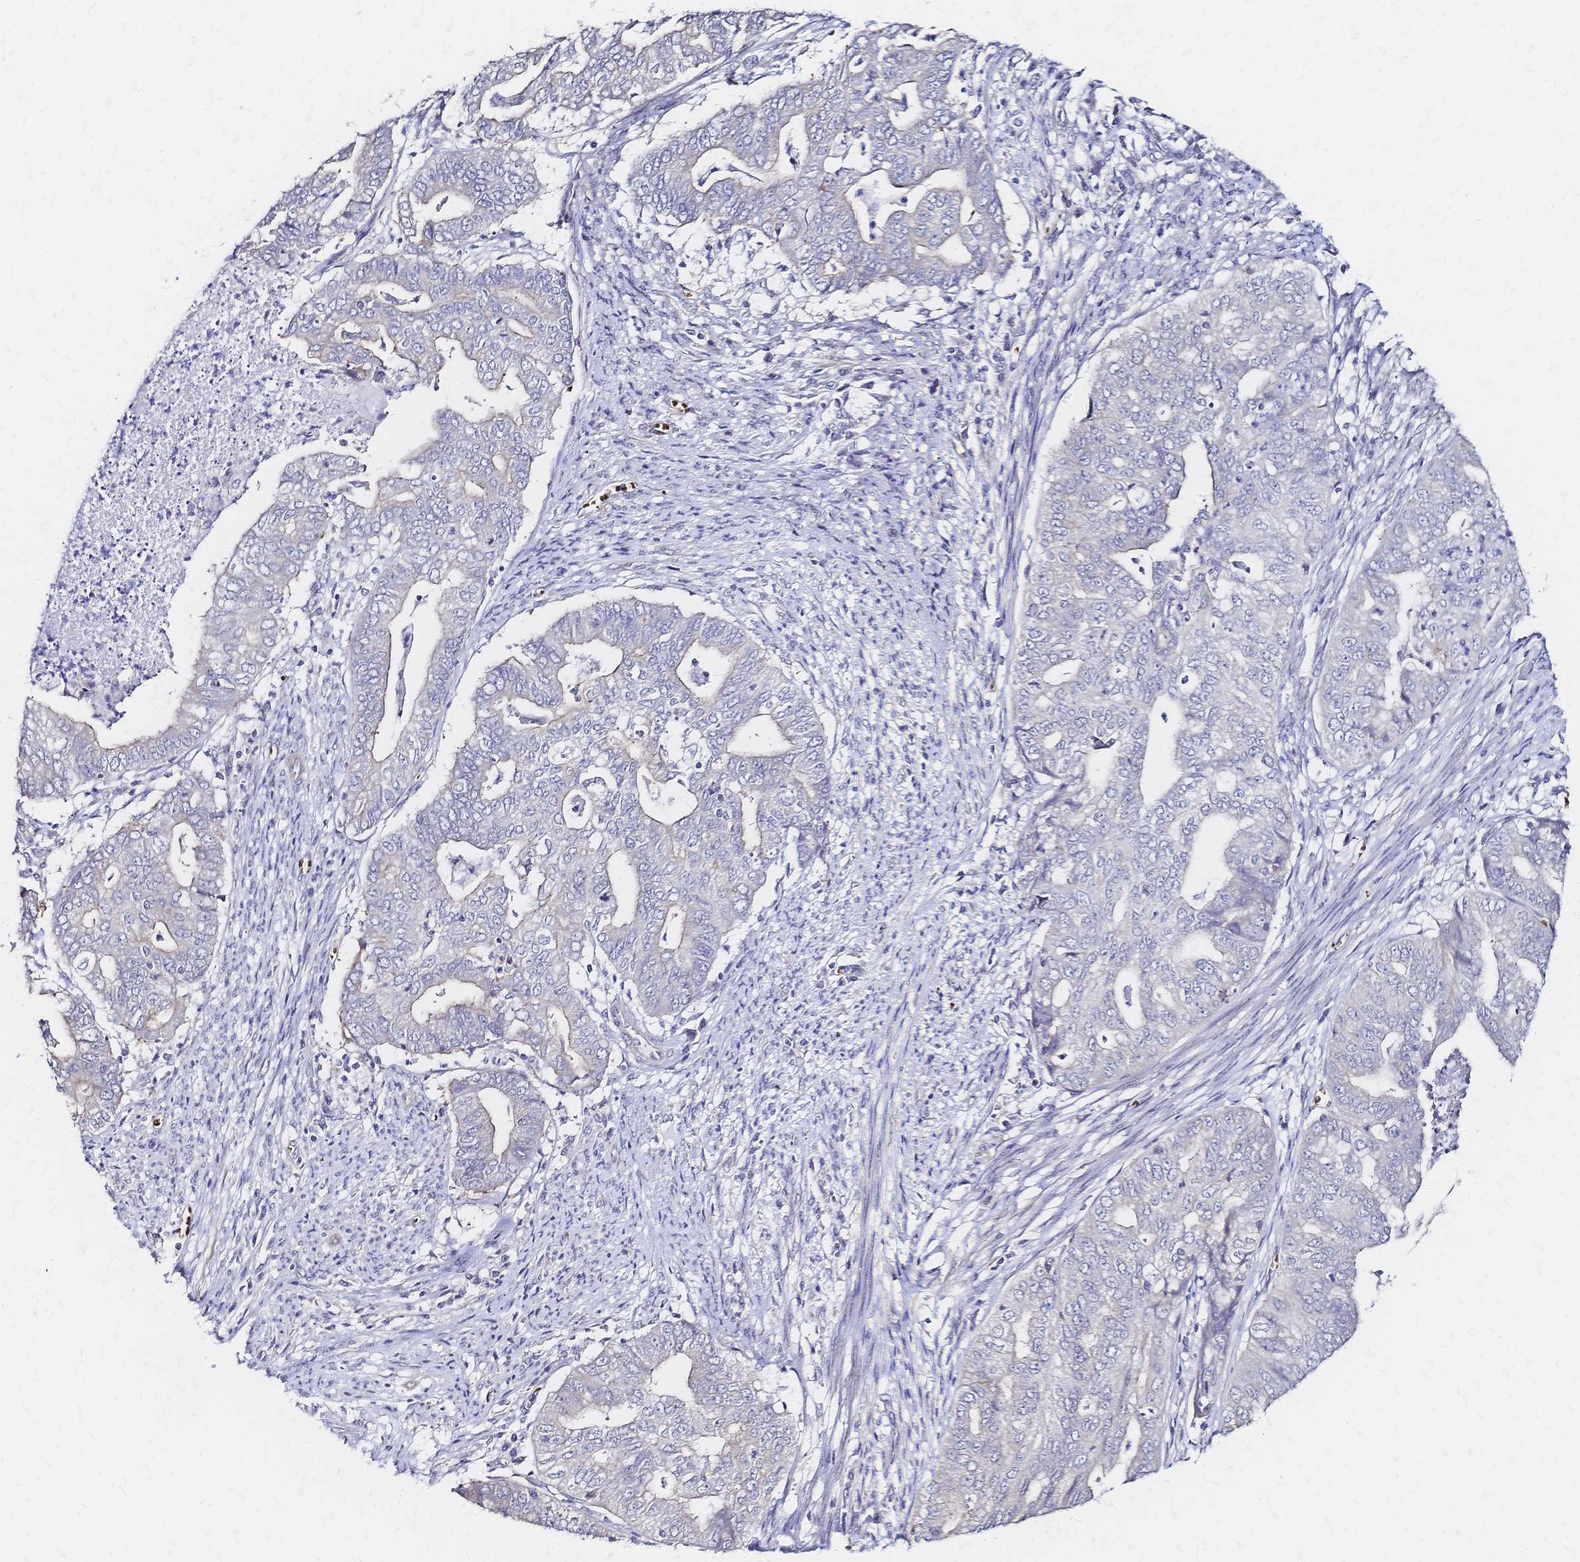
{"staining": {"intensity": "negative", "quantity": "none", "location": "none"}, "tissue": "endometrial cancer", "cell_type": "Tumor cells", "image_type": "cancer", "snomed": [{"axis": "morphology", "description": "Adenocarcinoma, NOS"}, {"axis": "topography", "description": "Endometrium"}], "caption": "Adenocarcinoma (endometrial) was stained to show a protein in brown. There is no significant staining in tumor cells.", "gene": "SLC5A1", "patient": {"sex": "female", "age": 79}}